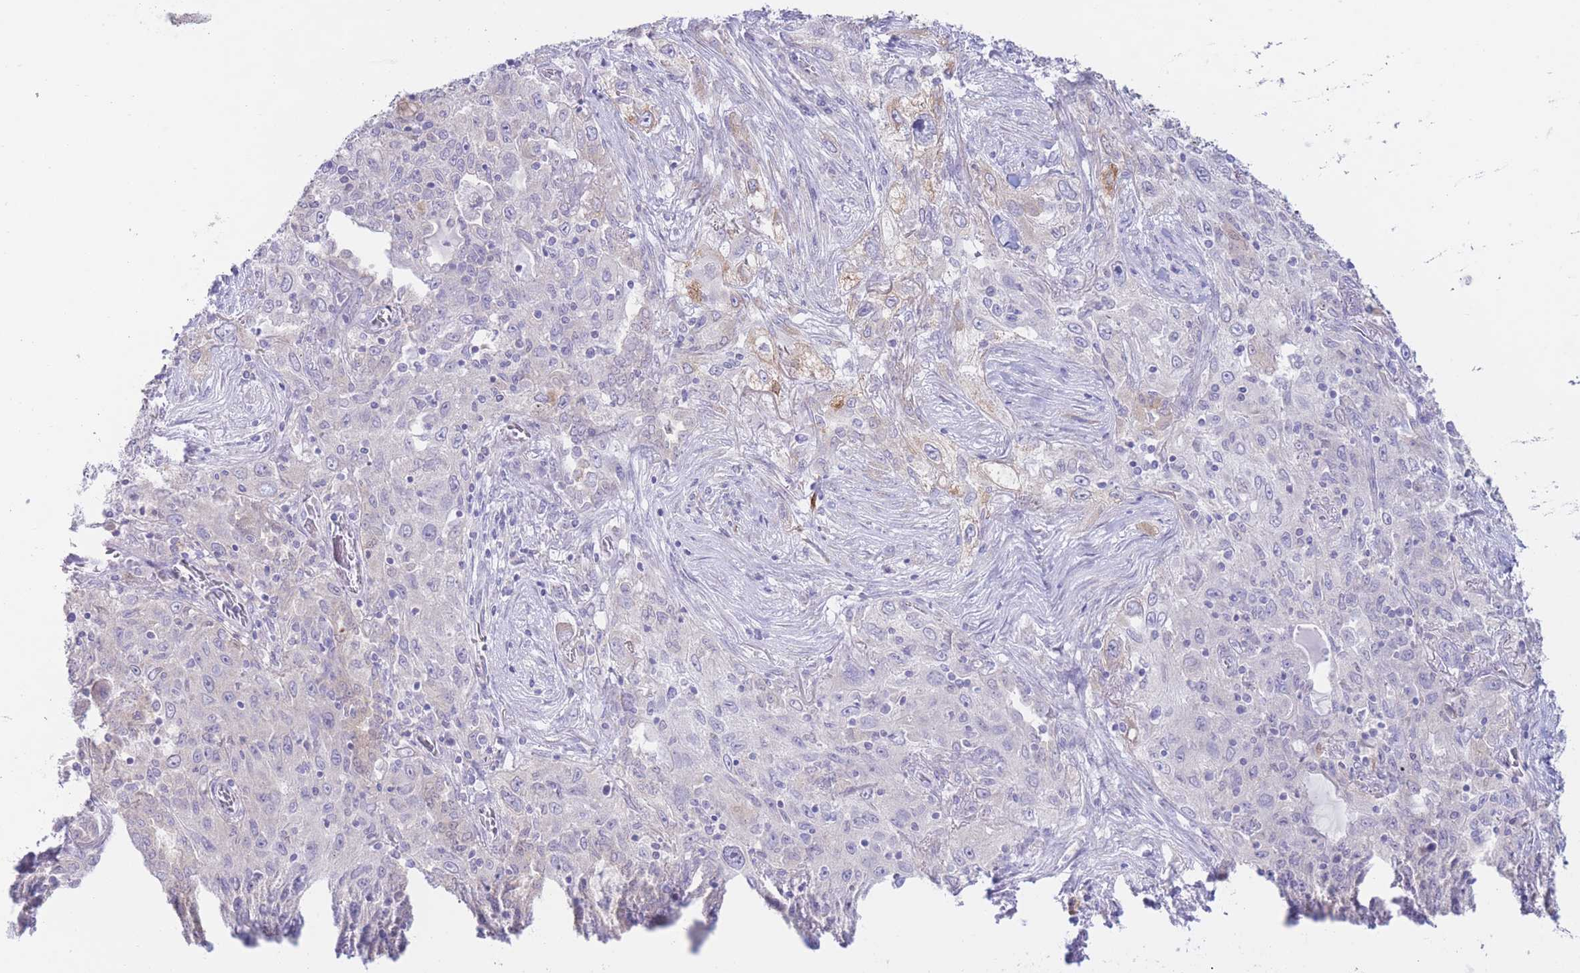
{"staining": {"intensity": "negative", "quantity": "none", "location": "none"}, "tissue": "lung cancer", "cell_type": "Tumor cells", "image_type": "cancer", "snomed": [{"axis": "morphology", "description": "Squamous cell carcinoma, NOS"}, {"axis": "topography", "description": "Lung"}], "caption": "This is a histopathology image of immunohistochemistry (IHC) staining of squamous cell carcinoma (lung), which shows no positivity in tumor cells. (Stains: DAB immunohistochemistry with hematoxylin counter stain, Microscopy: brightfield microscopy at high magnification).", "gene": "FAH", "patient": {"sex": "female", "age": 69}}